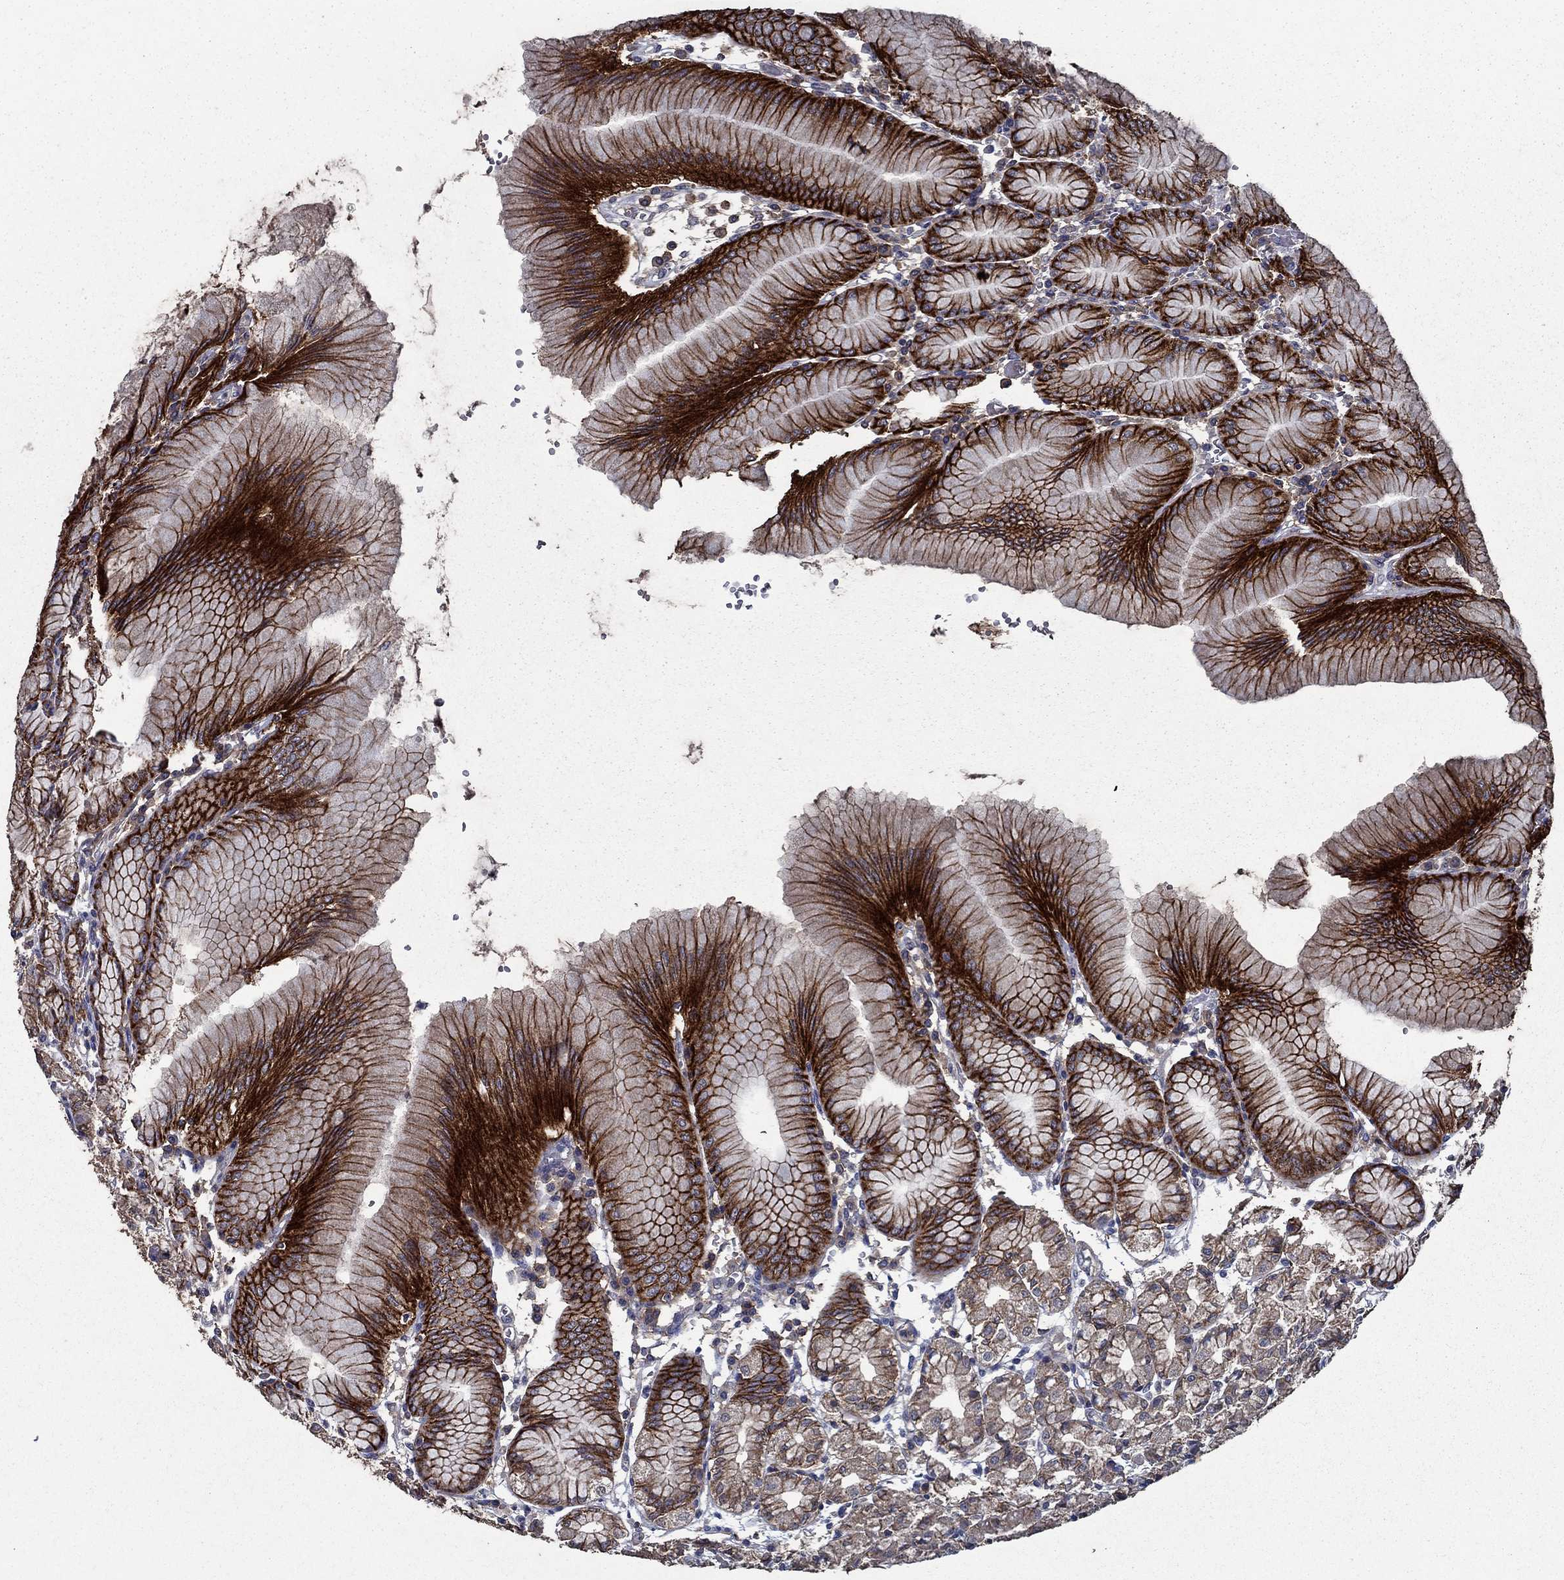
{"staining": {"intensity": "strong", "quantity": "25%-75%", "location": "cytoplasmic/membranous"}, "tissue": "stomach", "cell_type": "Glandular cells", "image_type": "normal", "snomed": [{"axis": "morphology", "description": "Normal tissue, NOS"}, {"axis": "topography", "description": "Skeletal muscle"}, {"axis": "topography", "description": "Stomach"}], "caption": "The immunohistochemical stain highlights strong cytoplasmic/membranous positivity in glandular cells of benign stomach. (IHC, brightfield microscopy, high magnification).", "gene": "SLC44A1", "patient": {"sex": "female", "age": 57}}